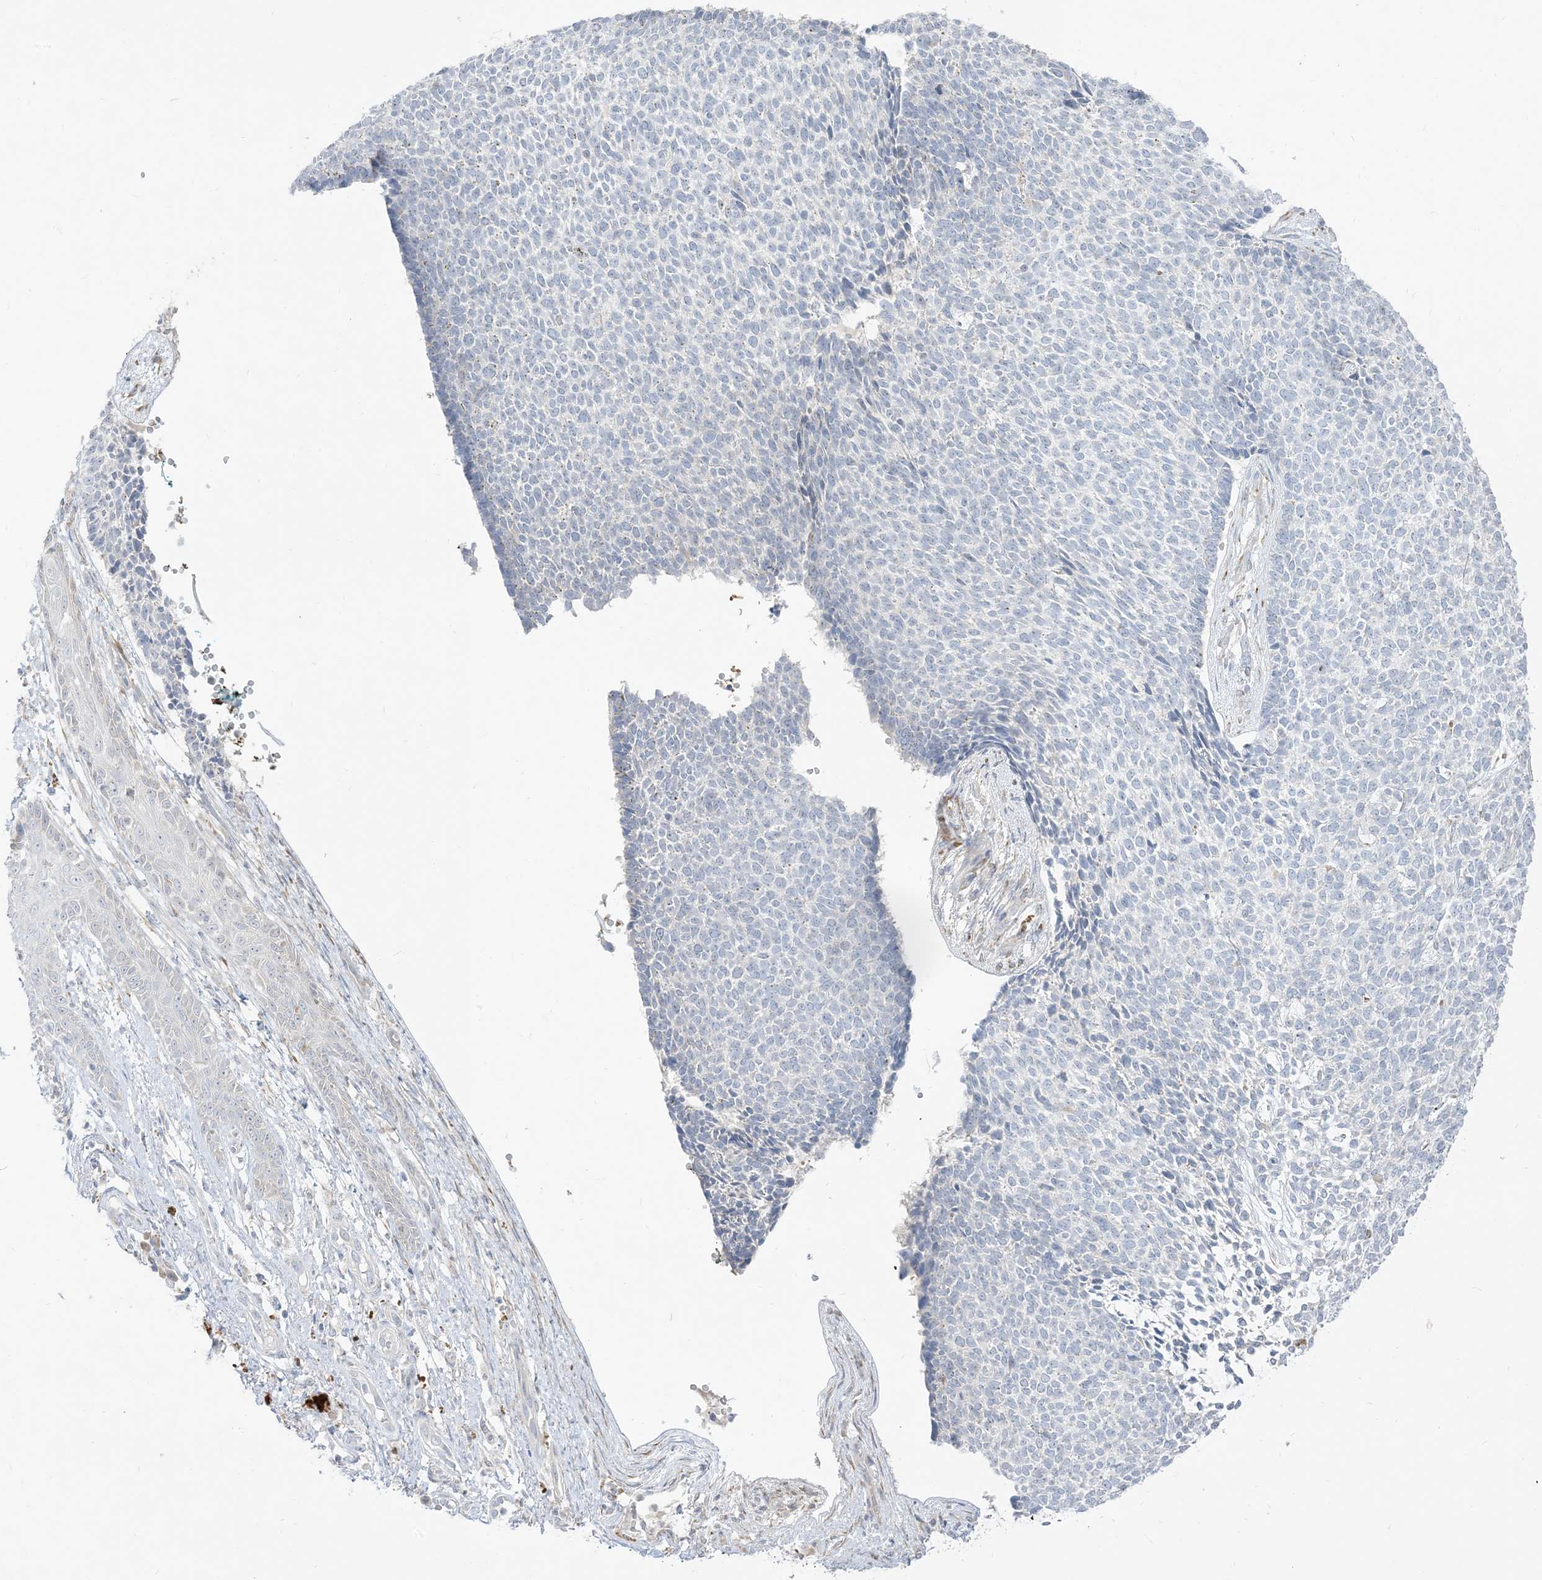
{"staining": {"intensity": "negative", "quantity": "none", "location": "none"}, "tissue": "skin cancer", "cell_type": "Tumor cells", "image_type": "cancer", "snomed": [{"axis": "morphology", "description": "Basal cell carcinoma"}, {"axis": "topography", "description": "Skin"}], "caption": "Skin basal cell carcinoma was stained to show a protein in brown. There is no significant positivity in tumor cells. The staining is performed using DAB brown chromogen with nuclei counter-stained in using hematoxylin.", "gene": "LOXL3", "patient": {"sex": "female", "age": 84}}